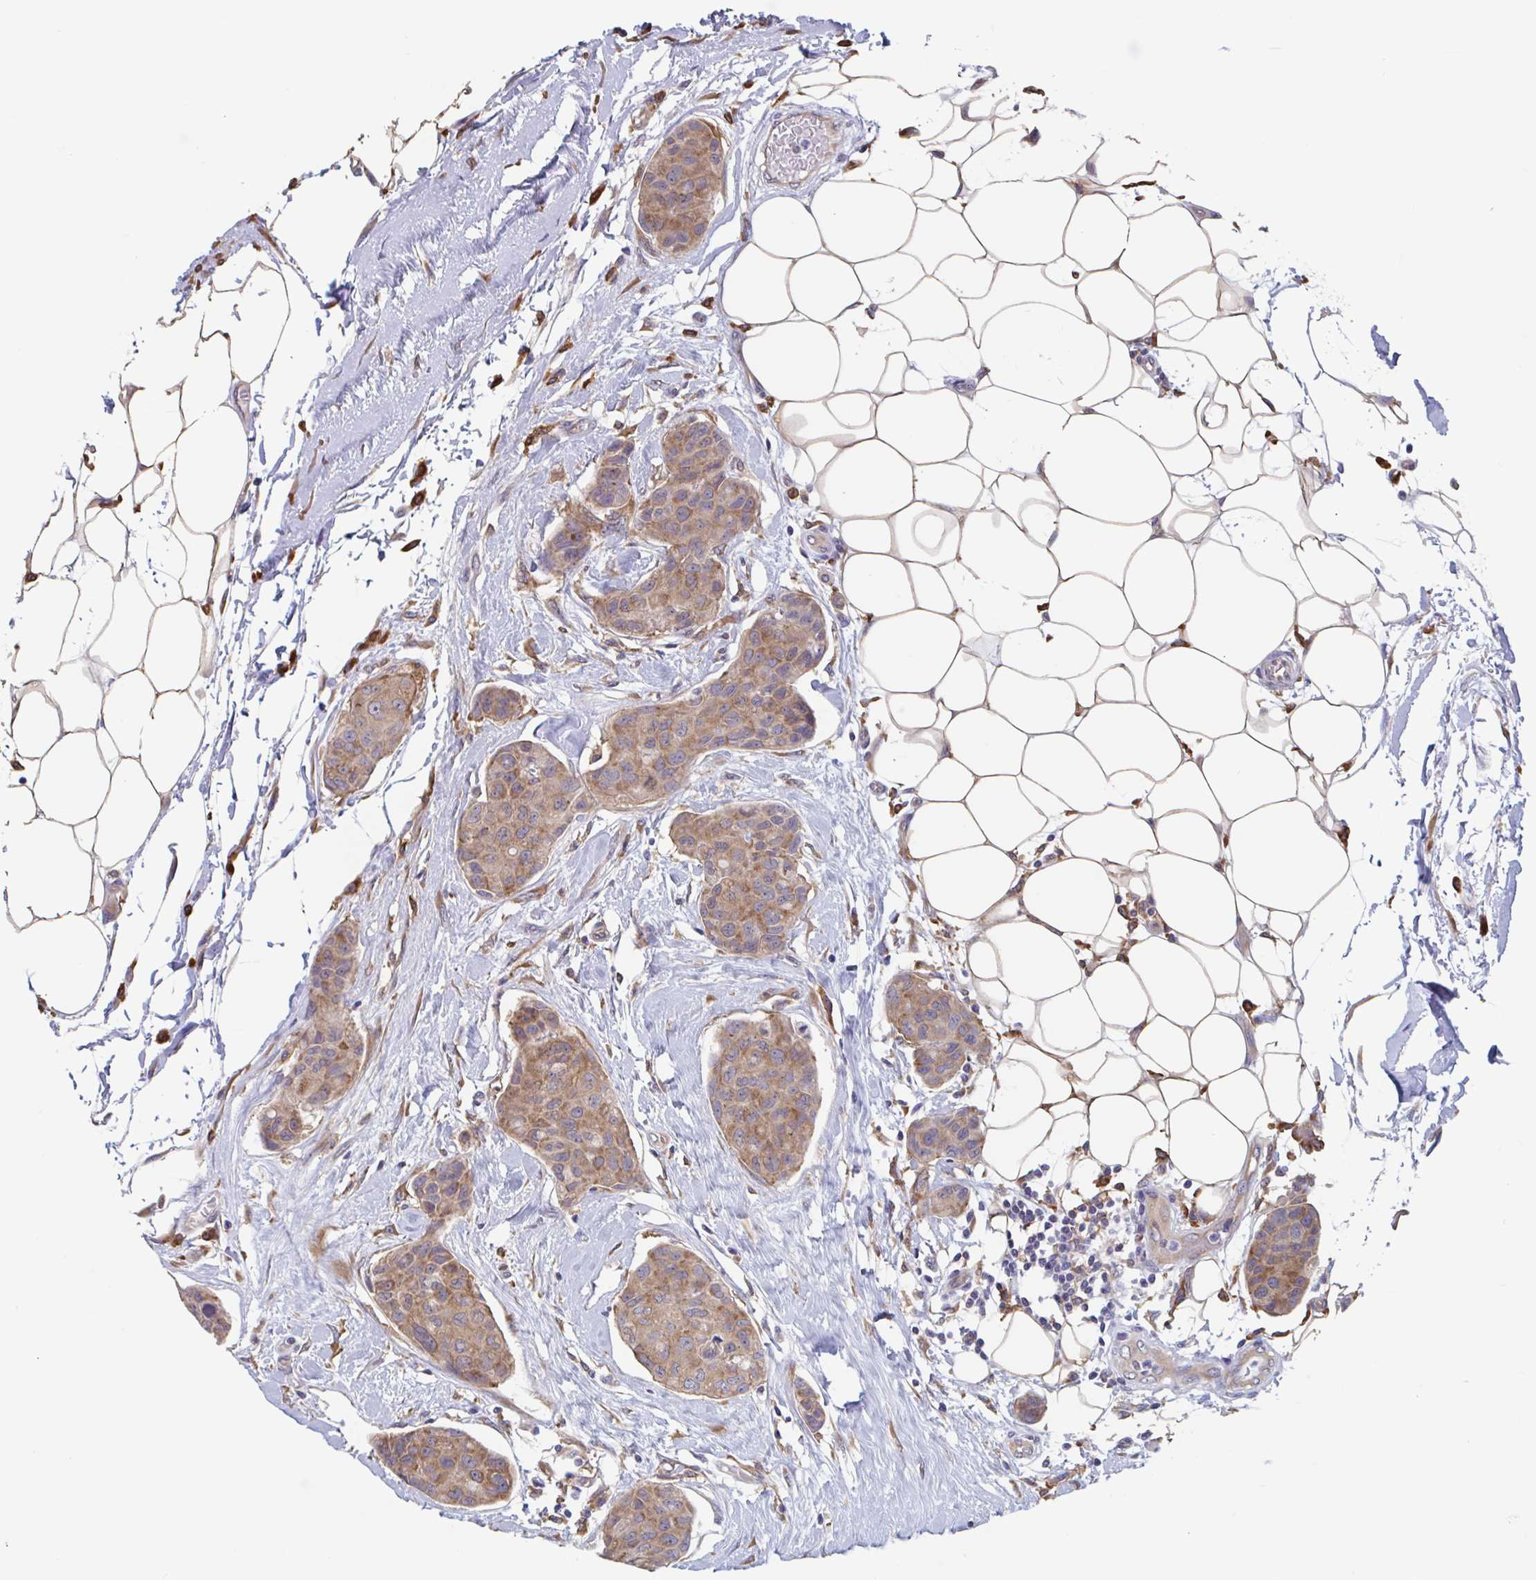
{"staining": {"intensity": "moderate", "quantity": ">75%", "location": "cytoplasmic/membranous"}, "tissue": "breast cancer", "cell_type": "Tumor cells", "image_type": "cancer", "snomed": [{"axis": "morphology", "description": "Duct carcinoma"}, {"axis": "topography", "description": "Breast"}, {"axis": "topography", "description": "Lymph node"}], "caption": "Immunohistochemical staining of human invasive ductal carcinoma (breast) exhibits medium levels of moderate cytoplasmic/membranous staining in about >75% of tumor cells.", "gene": "SNX8", "patient": {"sex": "female", "age": 80}}